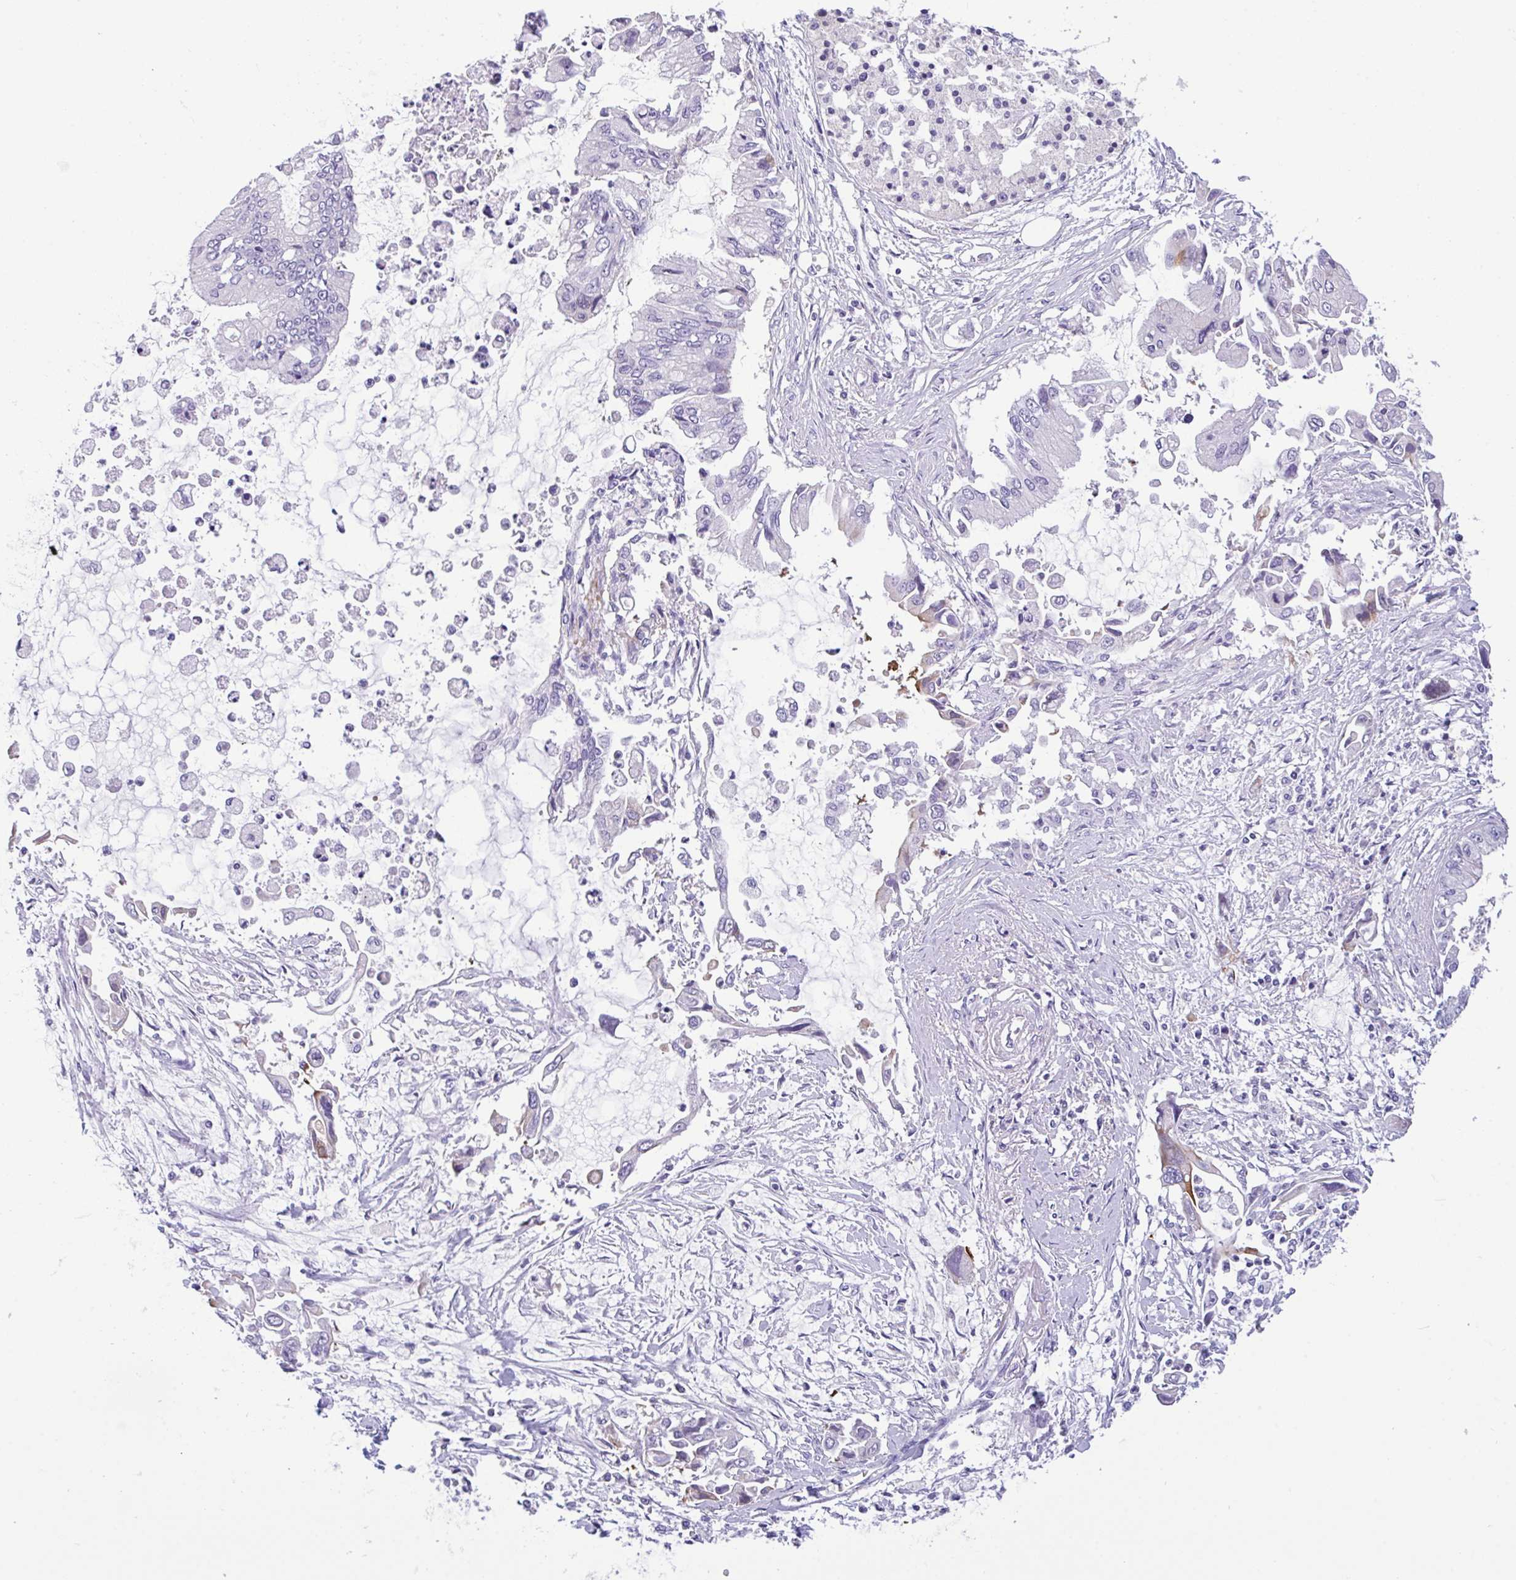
{"staining": {"intensity": "negative", "quantity": "none", "location": "none"}, "tissue": "pancreatic cancer", "cell_type": "Tumor cells", "image_type": "cancer", "snomed": [{"axis": "morphology", "description": "Adenocarcinoma, NOS"}, {"axis": "topography", "description": "Pancreas"}], "caption": "Image shows no significant protein positivity in tumor cells of pancreatic adenocarcinoma.", "gene": "FBXL20", "patient": {"sex": "male", "age": 84}}